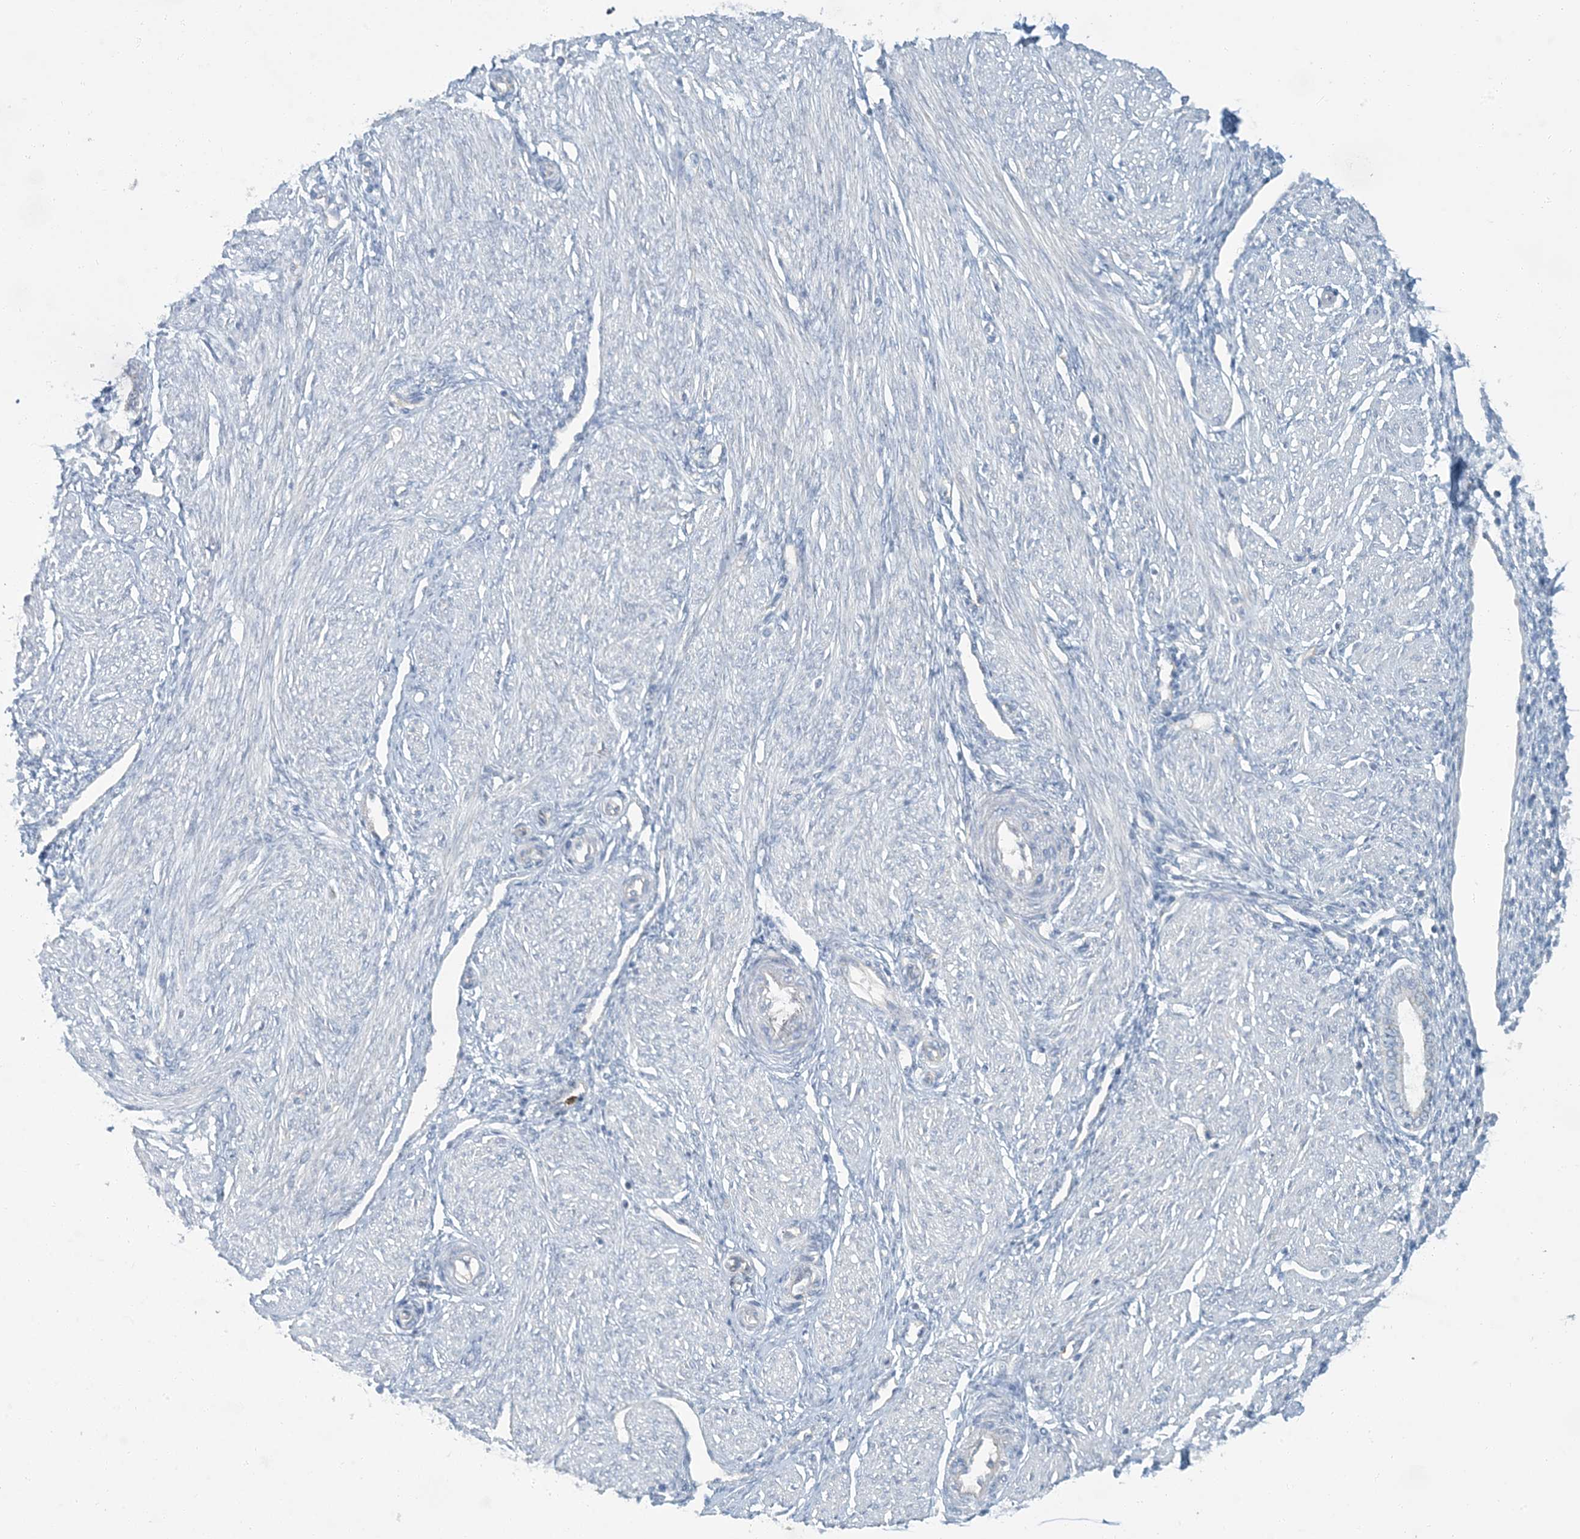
{"staining": {"intensity": "negative", "quantity": "none", "location": "none"}, "tissue": "endometrium", "cell_type": "Cells in endometrial stroma", "image_type": "normal", "snomed": [{"axis": "morphology", "description": "Normal tissue, NOS"}, {"axis": "topography", "description": "Endometrium"}], "caption": "This histopathology image is of benign endometrium stained with immunohistochemistry (IHC) to label a protein in brown with the nuclei are counter-stained blue. There is no positivity in cells in endometrial stroma.", "gene": "EPHA4", "patient": {"sex": "female", "age": 53}}